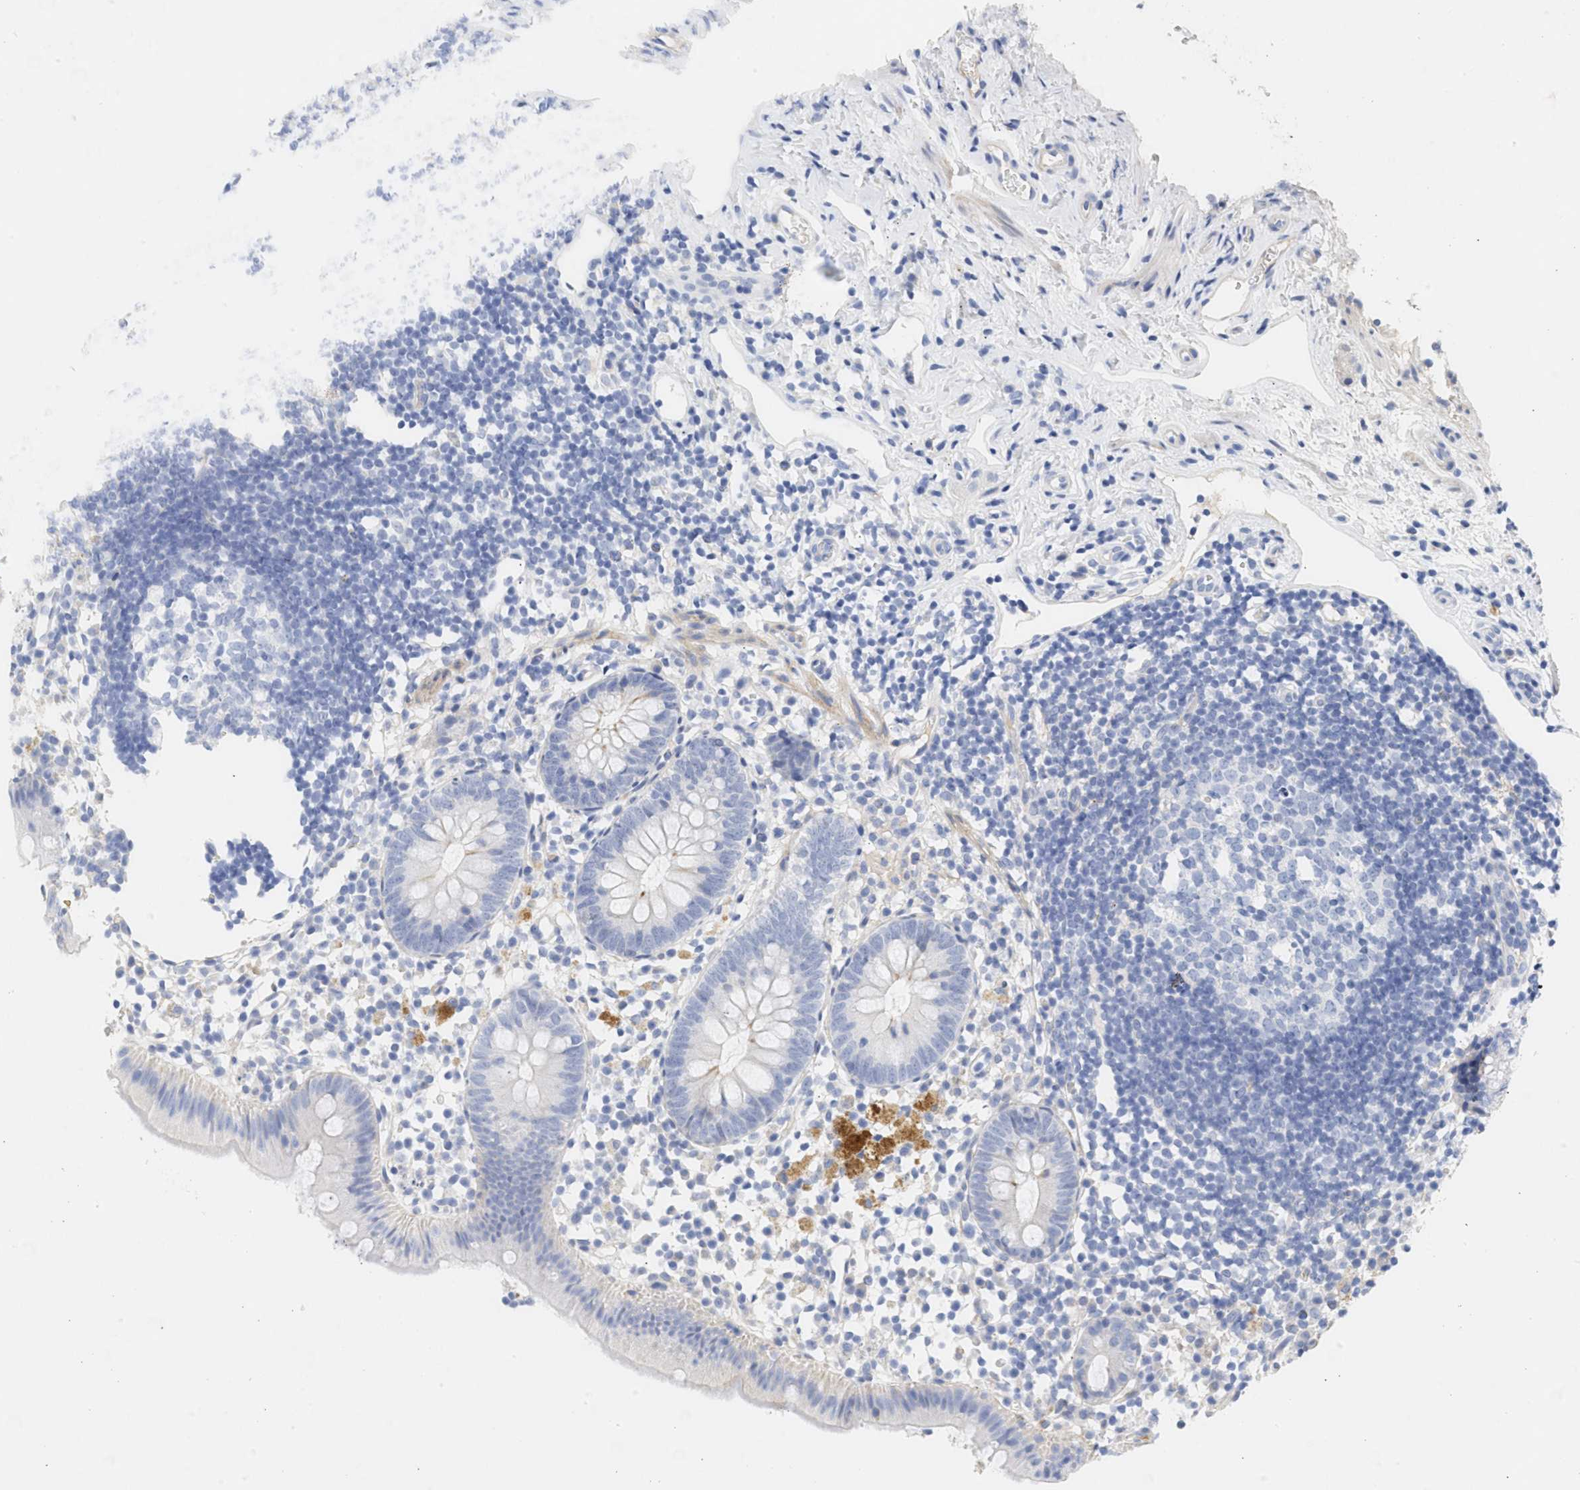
{"staining": {"intensity": "negative", "quantity": "none", "location": "none"}, "tissue": "appendix", "cell_type": "Glandular cells", "image_type": "normal", "snomed": [{"axis": "morphology", "description": "Normal tissue, NOS"}, {"axis": "topography", "description": "Appendix"}], "caption": "This is an immunohistochemistry histopathology image of benign appendix. There is no staining in glandular cells.", "gene": "SPATA3", "patient": {"sex": "female", "age": 20}}